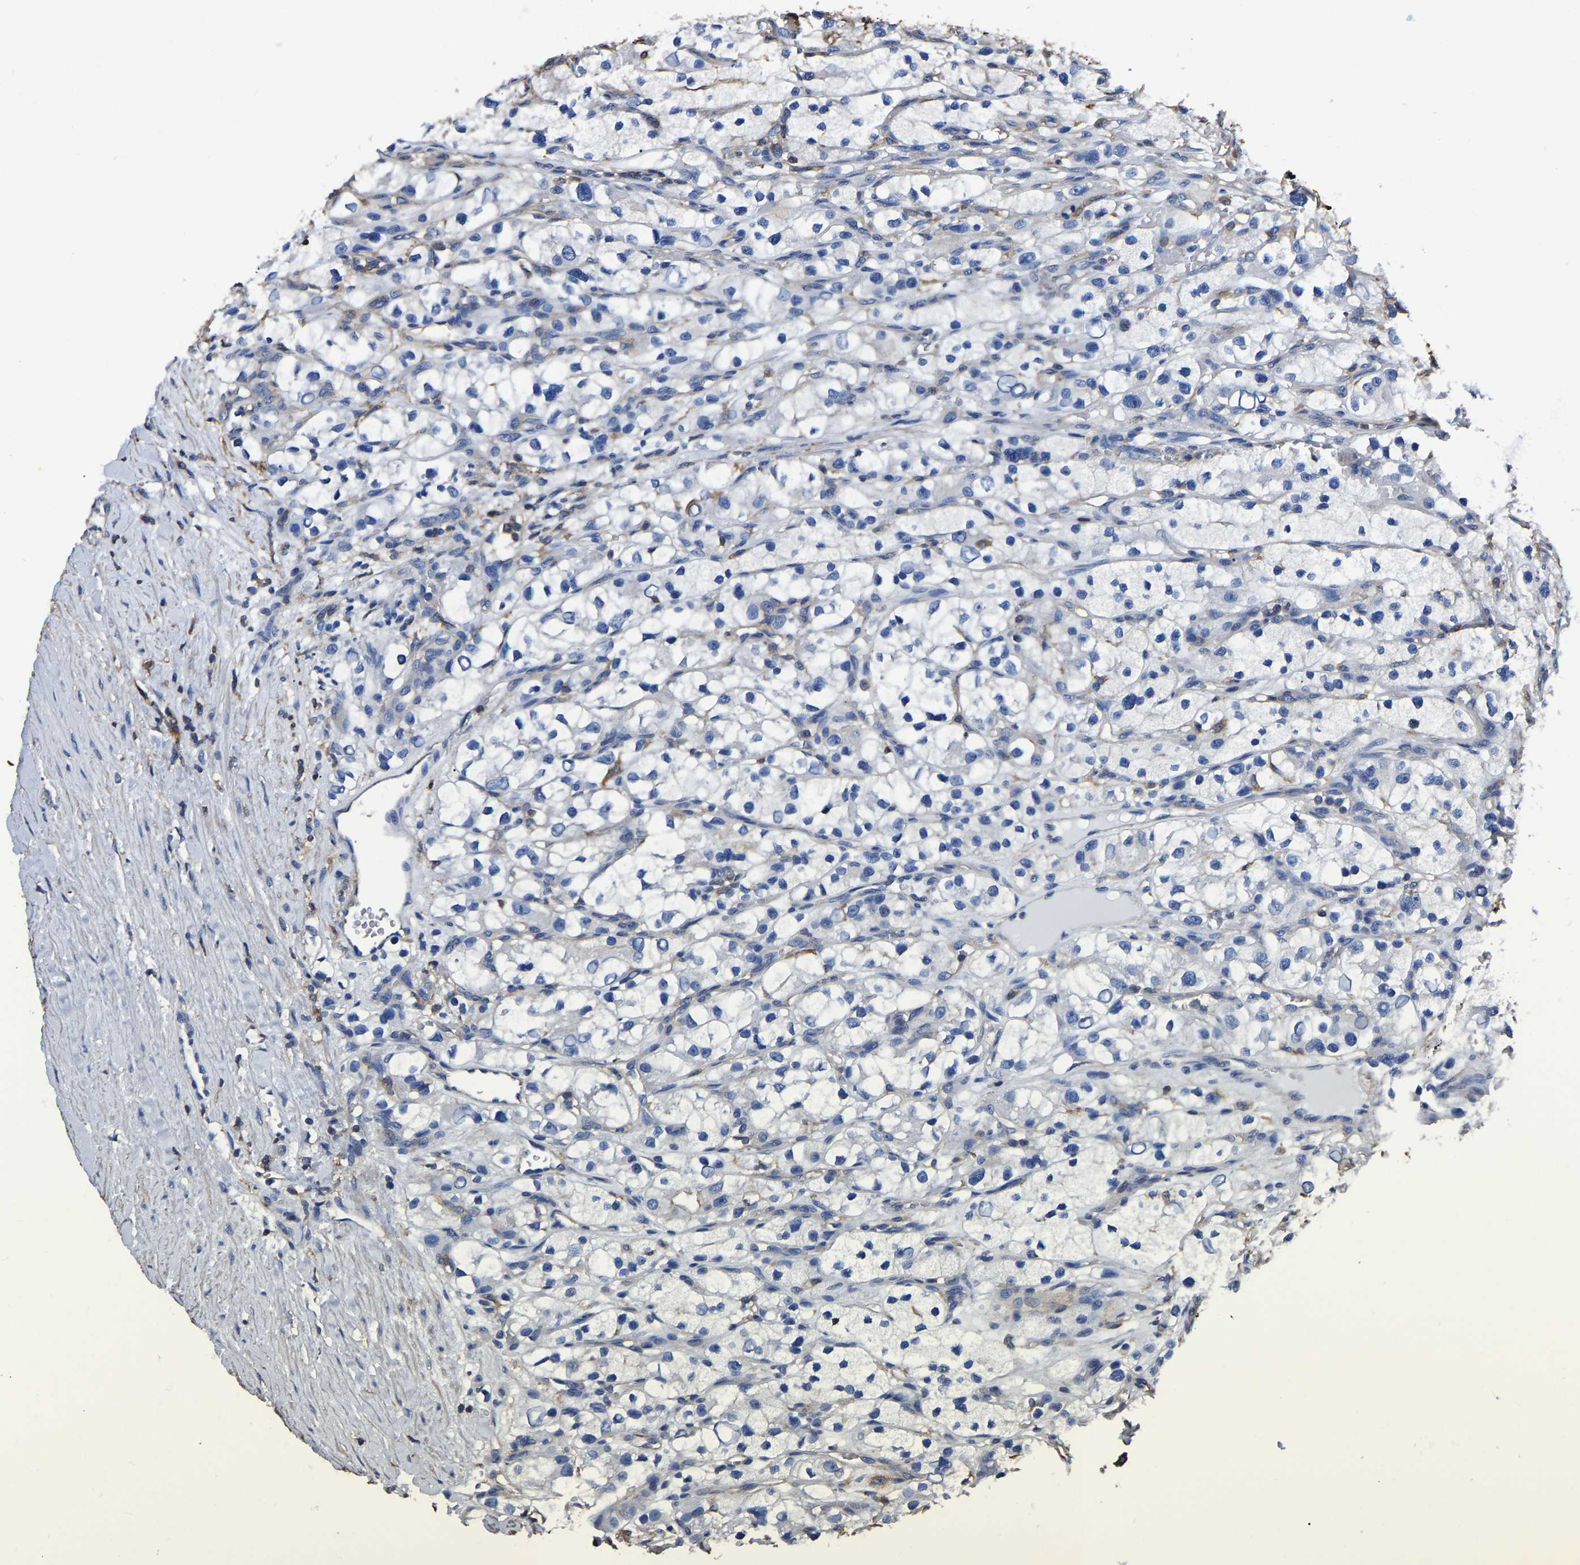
{"staining": {"intensity": "negative", "quantity": "none", "location": "none"}, "tissue": "renal cancer", "cell_type": "Tumor cells", "image_type": "cancer", "snomed": [{"axis": "morphology", "description": "Adenocarcinoma, NOS"}, {"axis": "topography", "description": "Kidney"}], "caption": "Immunohistochemical staining of adenocarcinoma (renal) demonstrates no significant staining in tumor cells.", "gene": "ARMT1", "patient": {"sex": "female", "age": 57}}